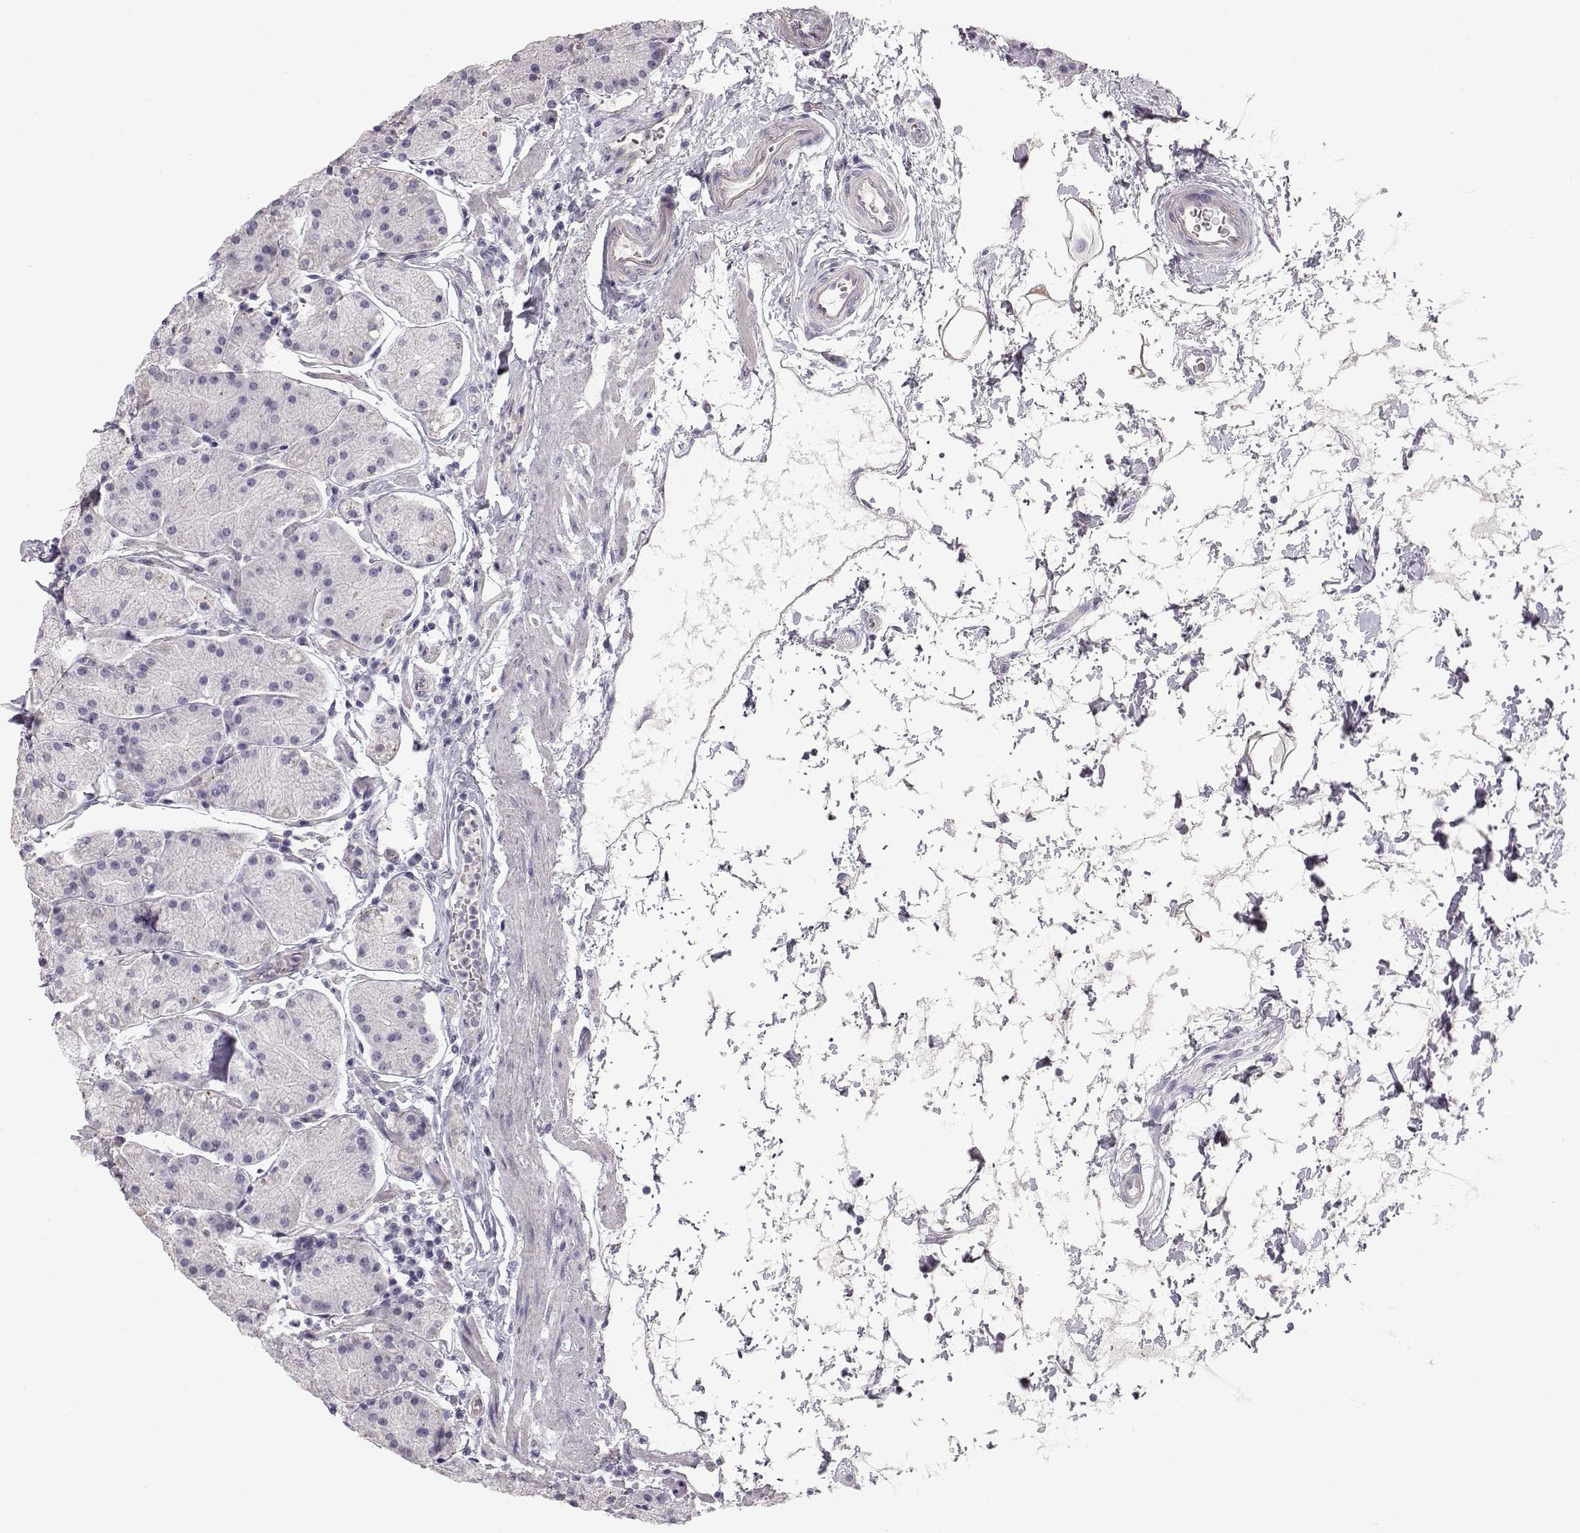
{"staining": {"intensity": "negative", "quantity": "none", "location": "none"}, "tissue": "stomach", "cell_type": "Glandular cells", "image_type": "normal", "snomed": [{"axis": "morphology", "description": "Normal tissue, NOS"}, {"axis": "topography", "description": "Stomach"}], "caption": "Immunohistochemical staining of benign stomach shows no significant expression in glandular cells. The staining was performed using DAB (3,3'-diaminobenzidine) to visualize the protein expression in brown, while the nuclei were stained in blue with hematoxylin (Magnification: 20x).", "gene": "SLC18A1", "patient": {"sex": "male", "age": 54}}